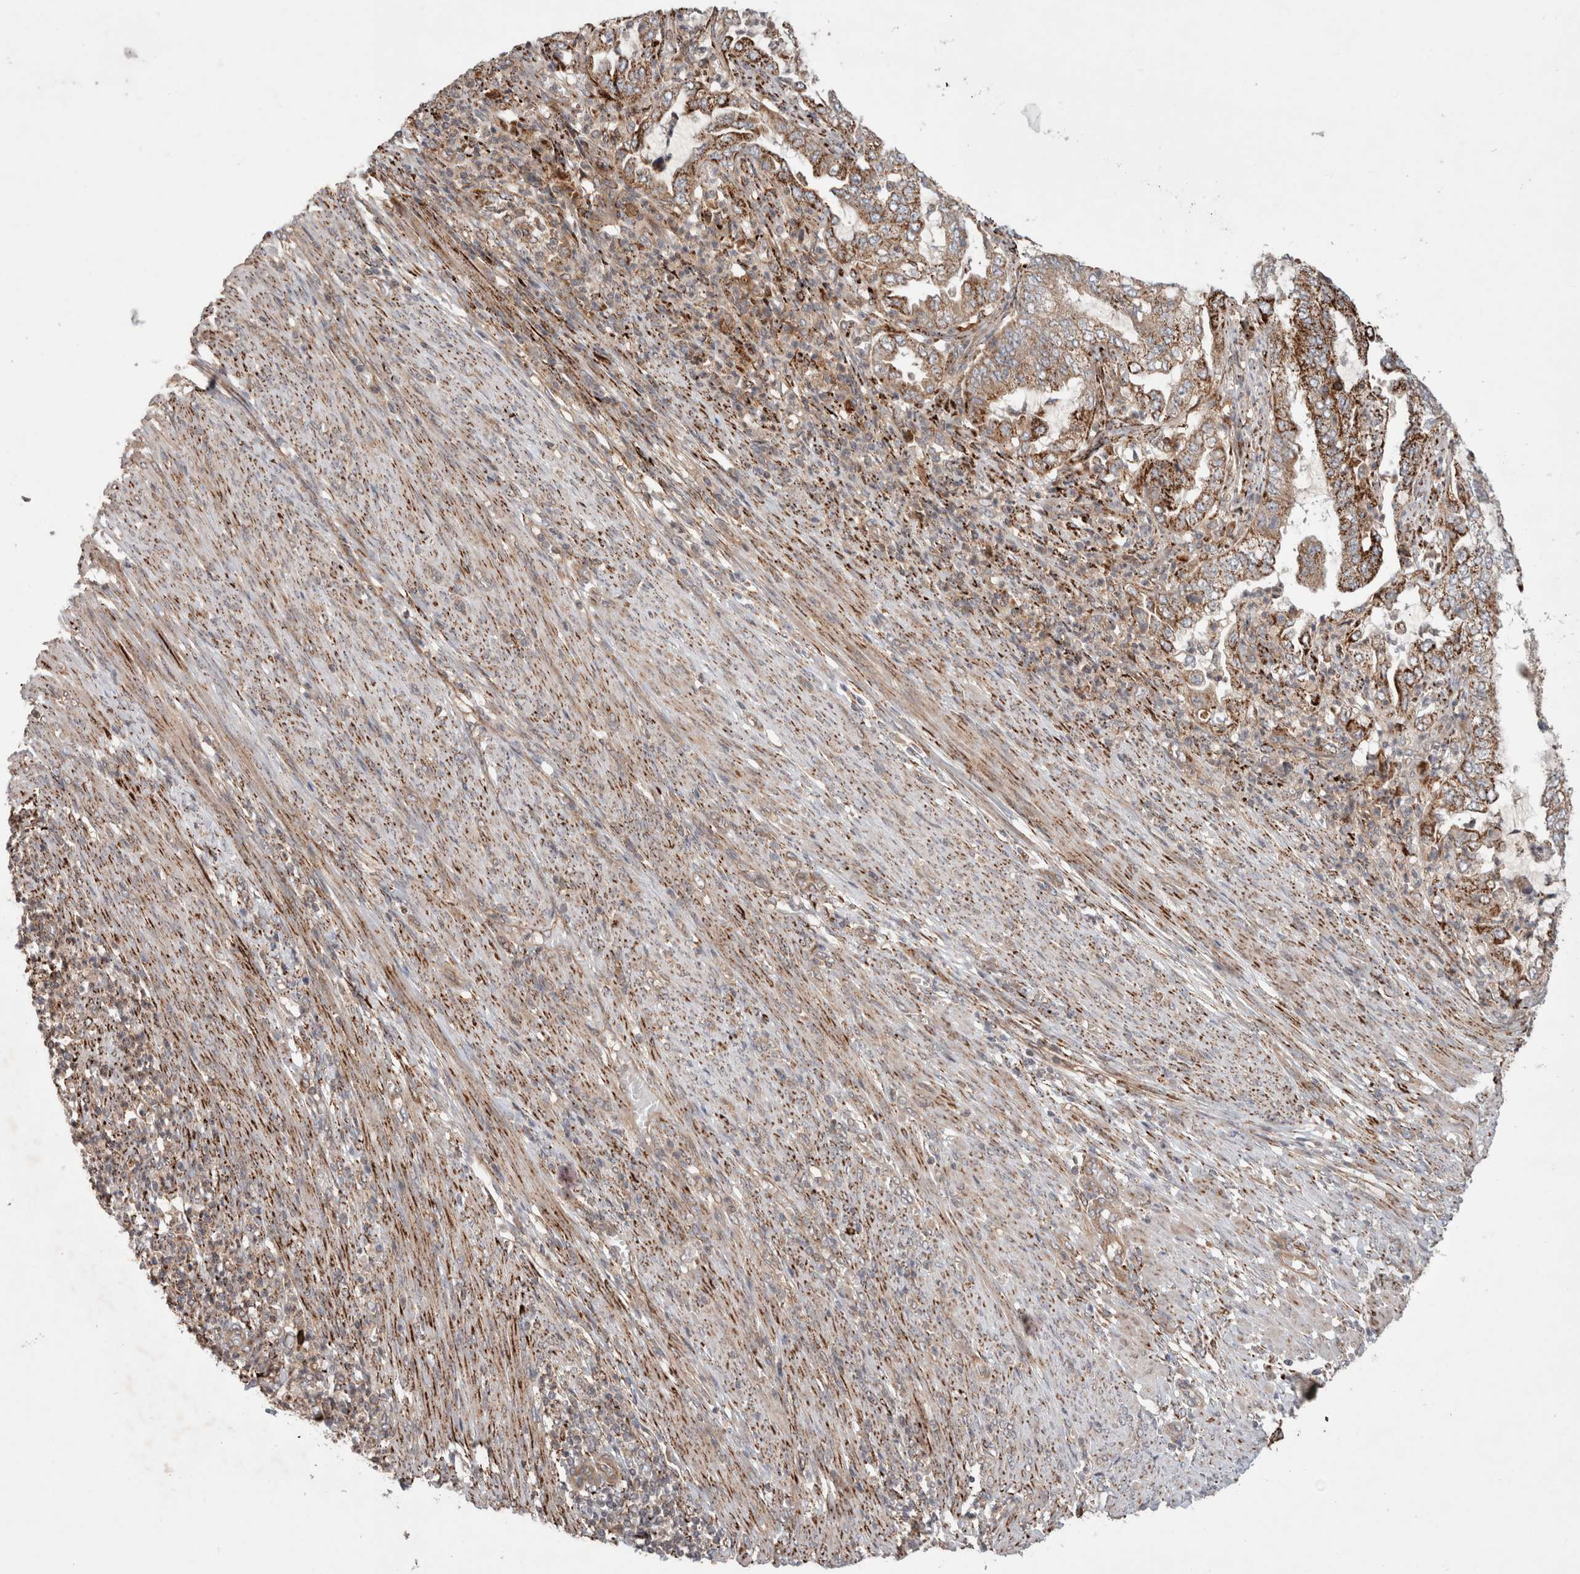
{"staining": {"intensity": "moderate", "quantity": ">75%", "location": "cytoplasmic/membranous"}, "tissue": "endometrial cancer", "cell_type": "Tumor cells", "image_type": "cancer", "snomed": [{"axis": "morphology", "description": "Adenocarcinoma, NOS"}, {"axis": "topography", "description": "Endometrium"}], "caption": "Endometrial adenocarcinoma stained with a protein marker displays moderate staining in tumor cells.", "gene": "HROB", "patient": {"sex": "female", "age": 49}}